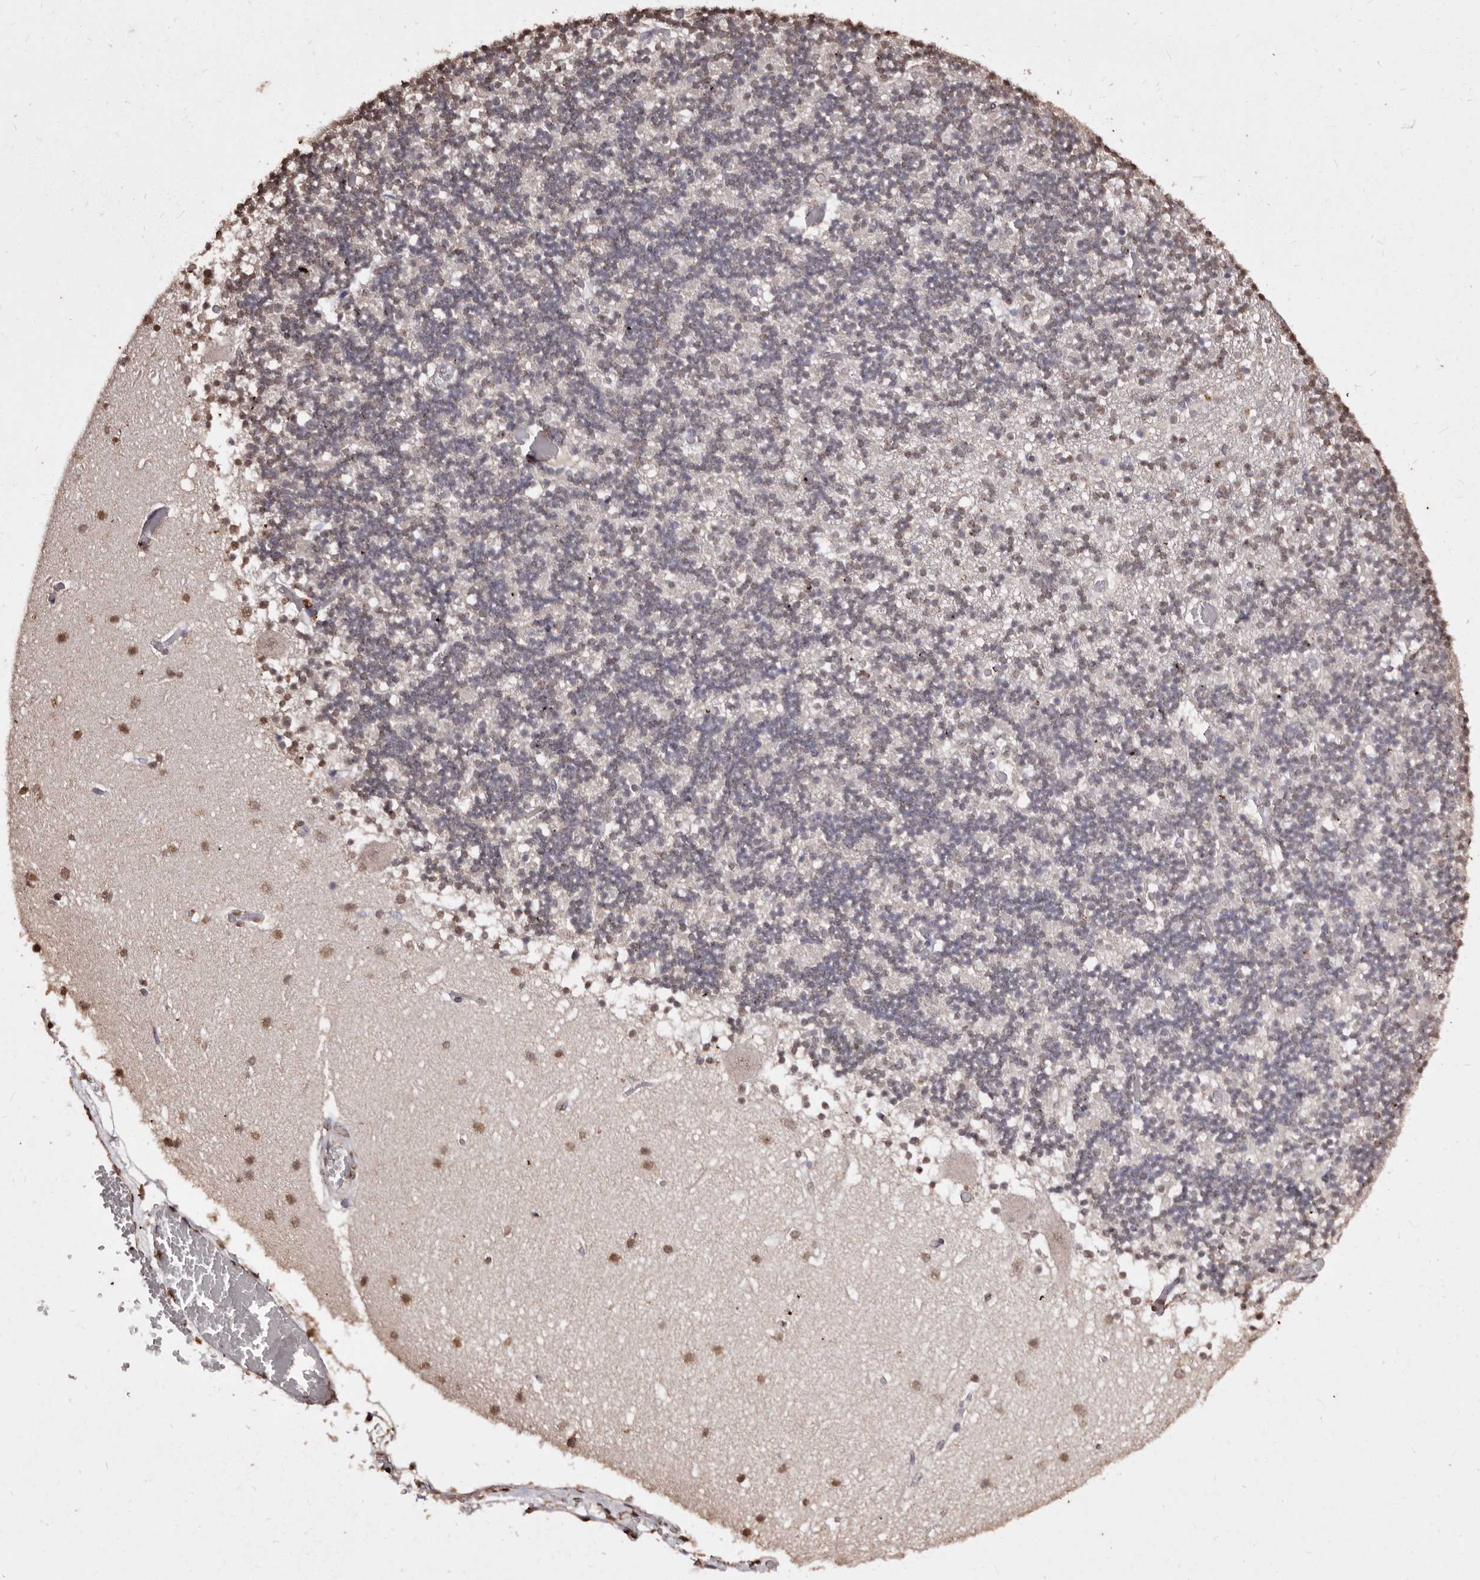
{"staining": {"intensity": "weak", "quantity": "25%-75%", "location": "nuclear"}, "tissue": "cerebellum", "cell_type": "Cells in granular layer", "image_type": "normal", "snomed": [{"axis": "morphology", "description": "Normal tissue, NOS"}, {"axis": "topography", "description": "Cerebellum"}], "caption": "IHC (DAB) staining of unremarkable cerebellum demonstrates weak nuclear protein positivity in about 25%-75% of cells in granular layer.", "gene": "ERBB4", "patient": {"sex": "female", "age": 28}}